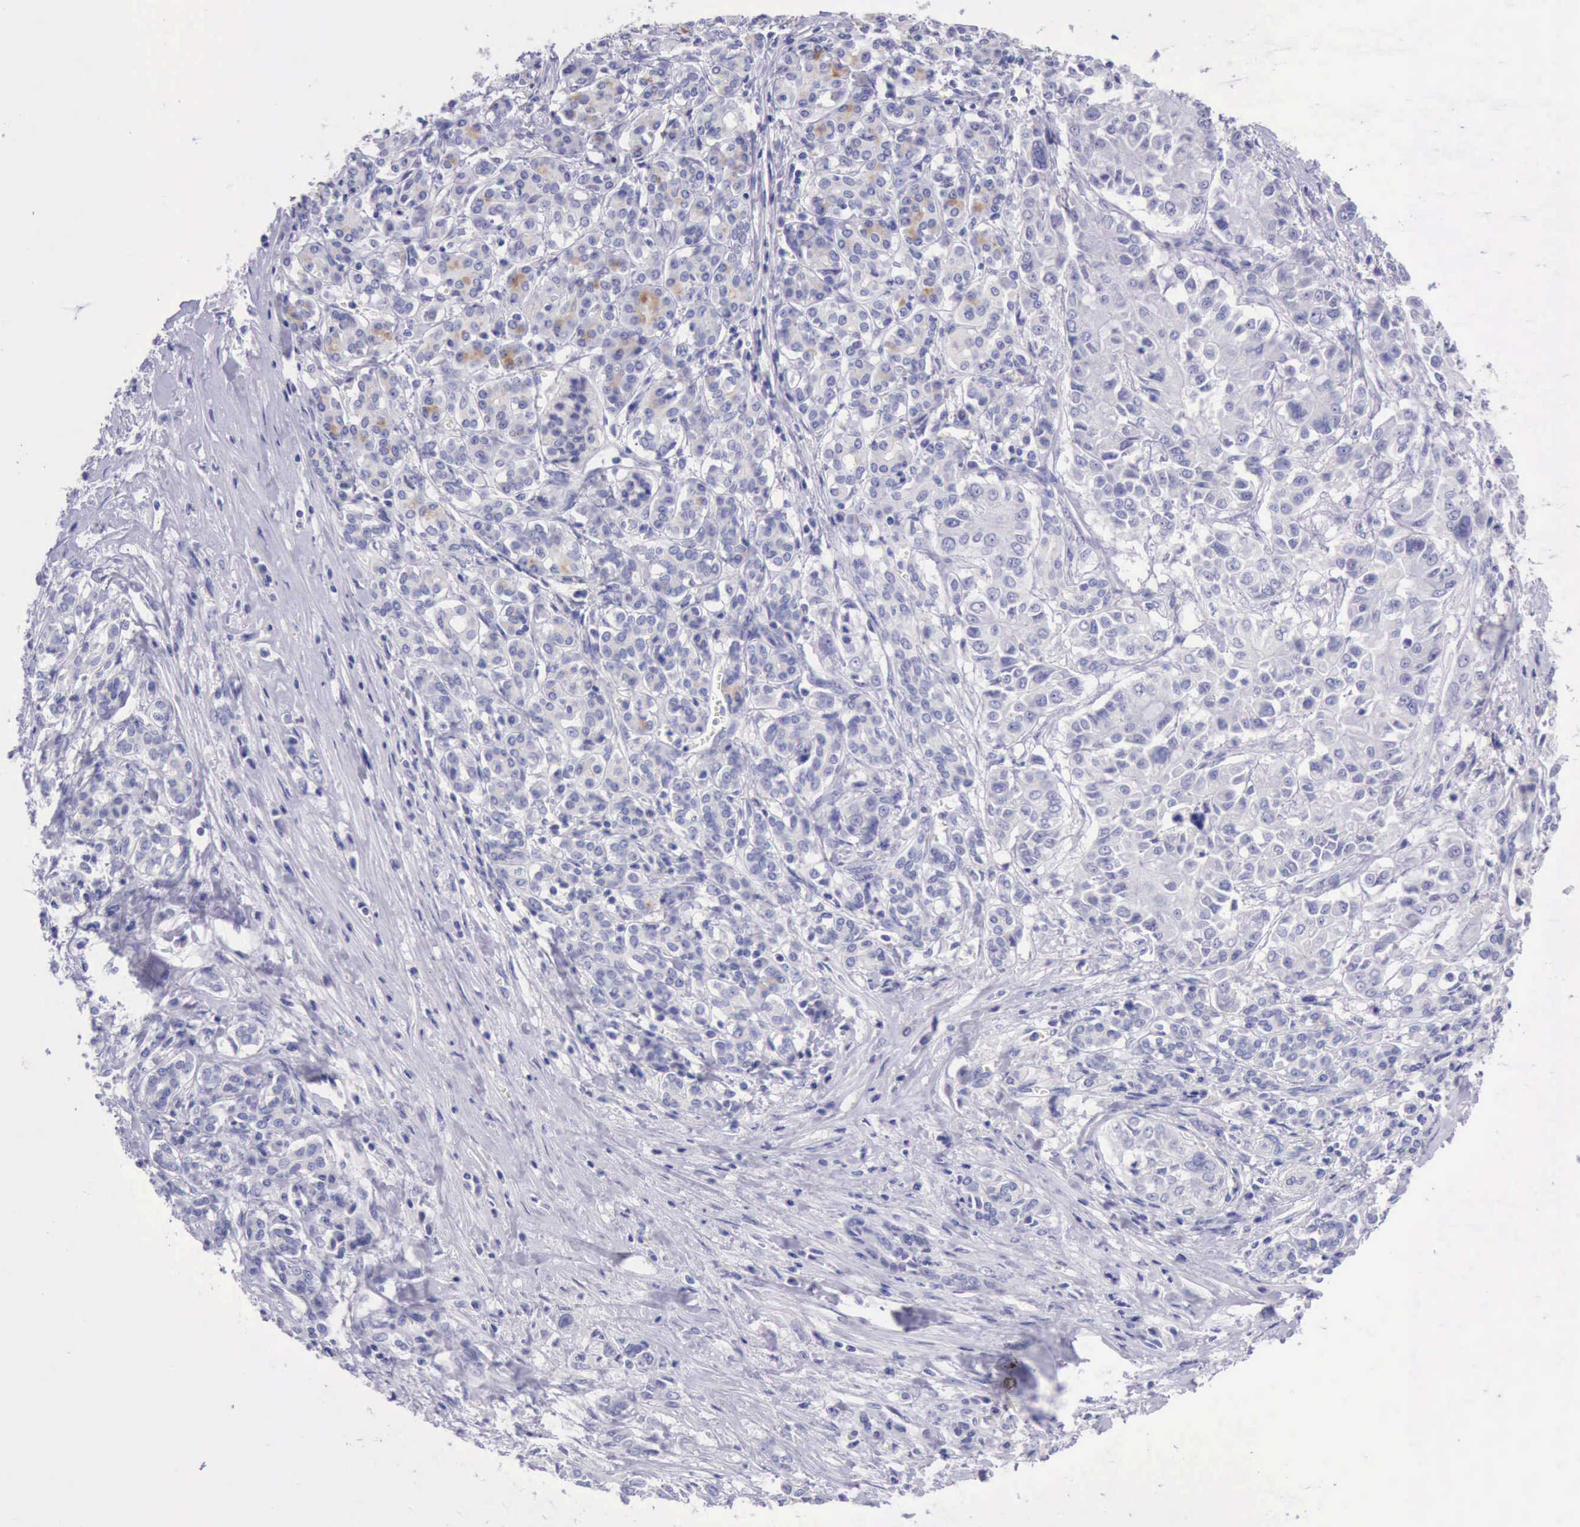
{"staining": {"intensity": "negative", "quantity": "none", "location": "none"}, "tissue": "pancreatic cancer", "cell_type": "Tumor cells", "image_type": "cancer", "snomed": [{"axis": "morphology", "description": "Adenocarcinoma, NOS"}, {"axis": "topography", "description": "Pancreas"}], "caption": "Adenocarcinoma (pancreatic) was stained to show a protein in brown. There is no significant expression in tumor cells.", "gene": "LRFN5", "patient": {"sex": "female", "age": 52}}